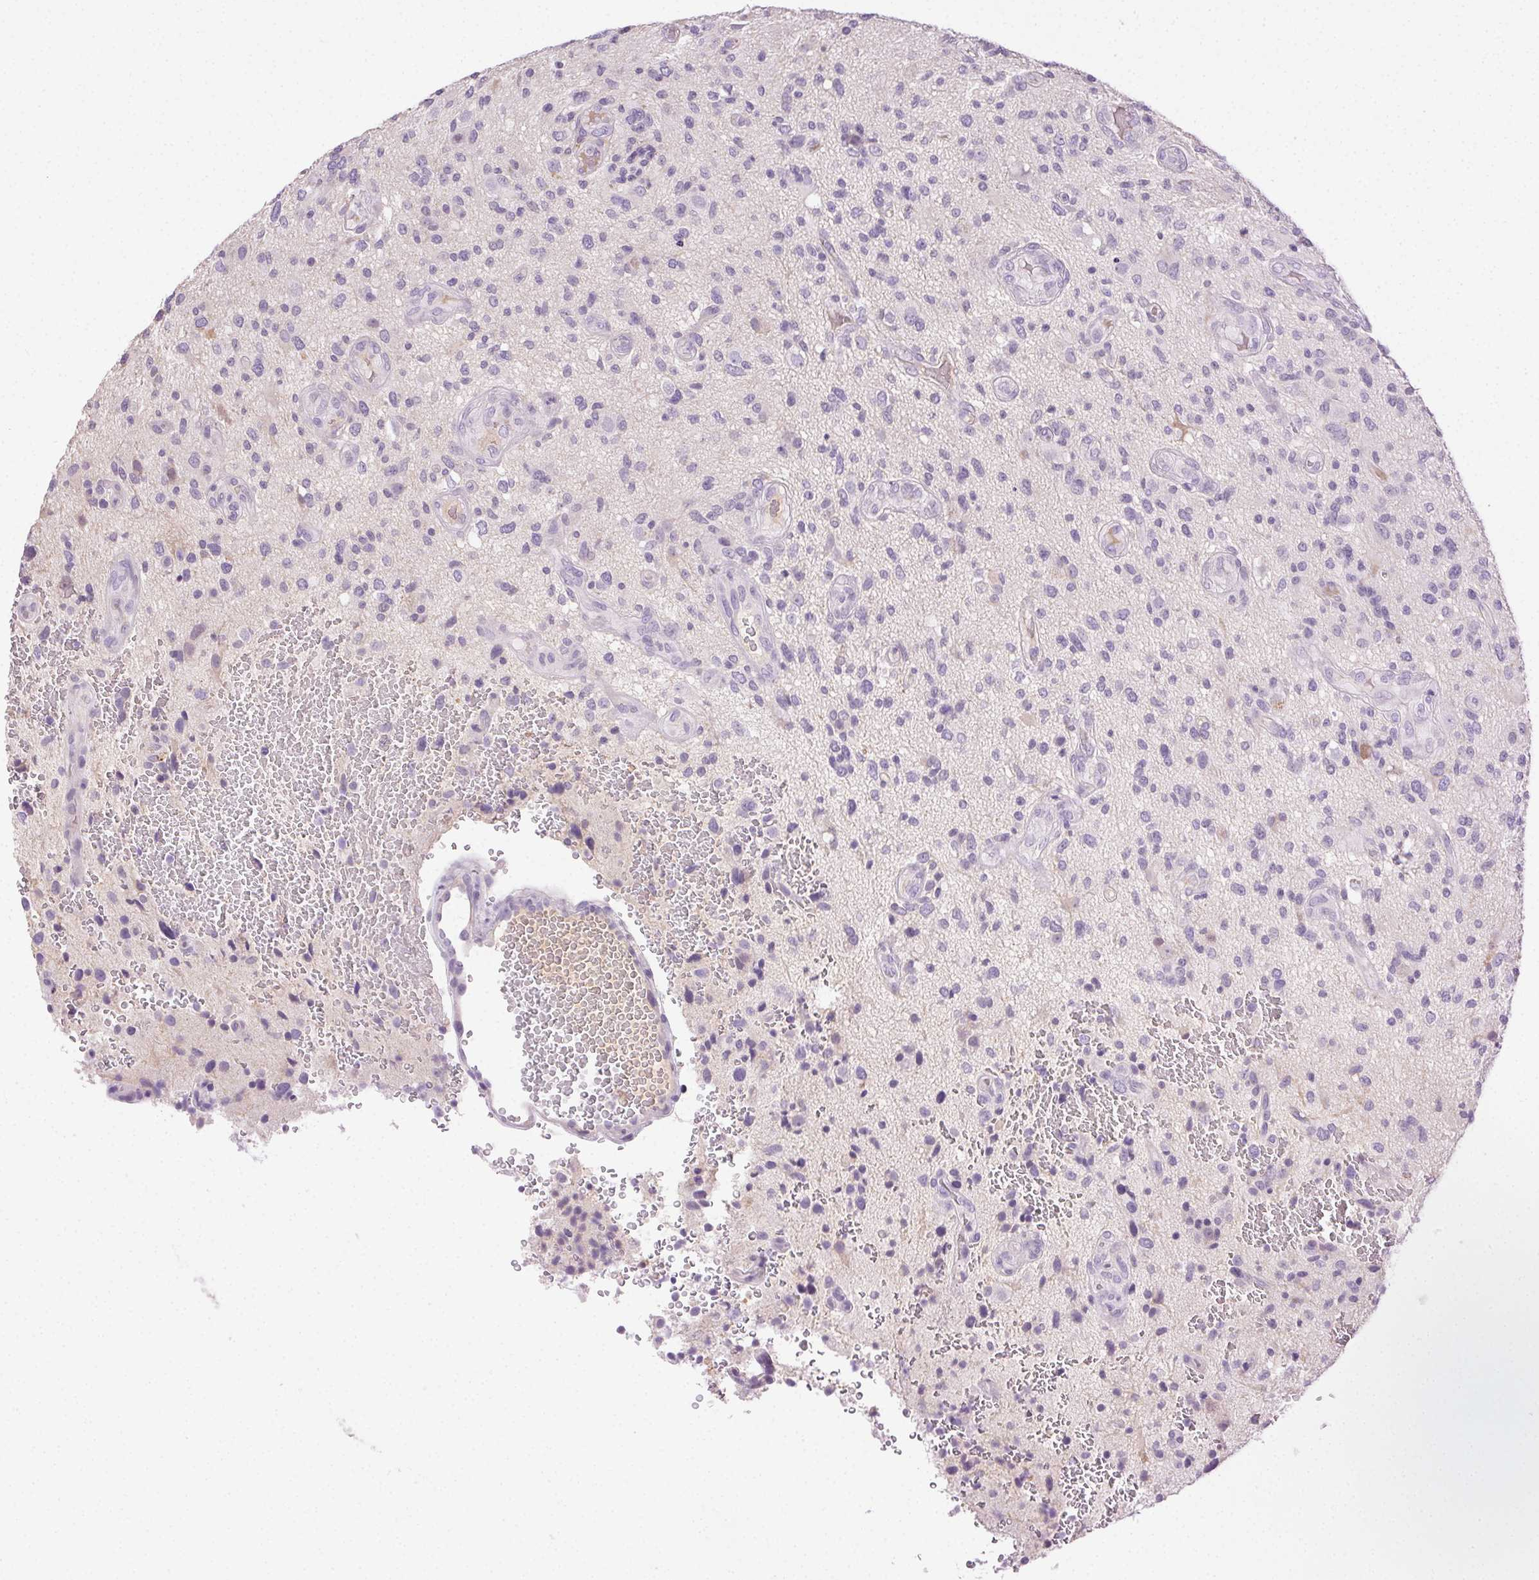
{"staining": {"intensity": "negative", "quantity": "none", "location": "none"}, "tissue": "glioma", "cell_type": "Tumor cells", "image_type": "cancer", "snomed": [{"axis": "morphology", "description": "Glioma, malignant, High grade"}, {"axis": "topography", "description": "Brain"}], "caption": "Immunohistochemical staining of human high-grade glioma (malignant) demonstrates no significant expression in tumor cells.", "gene": "BPIFB2", "patient": {"sex": "male", "age": 47}}